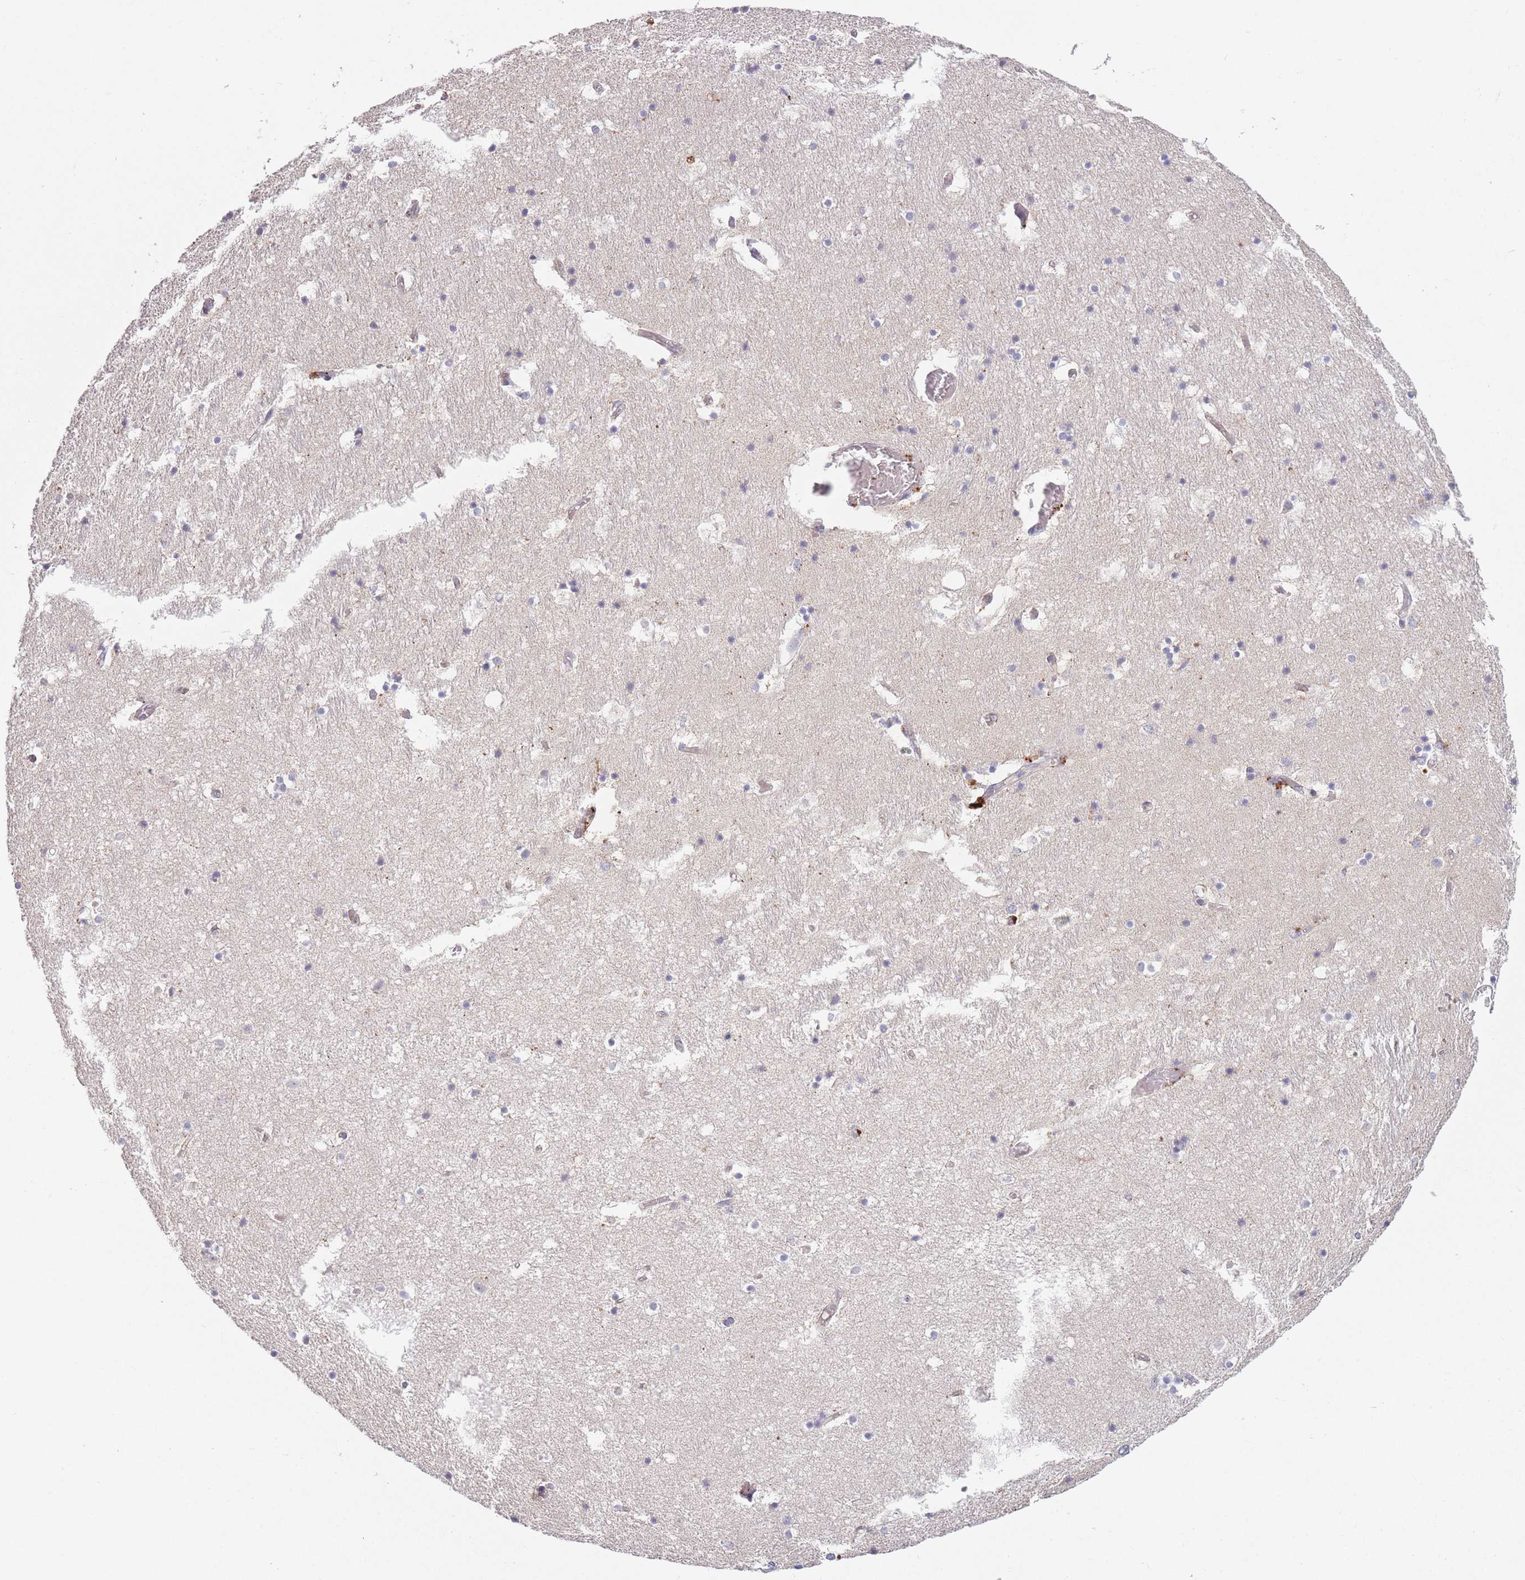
{"staining": {"intensity": "negative", "quantity": "none", "location": "none"}, "tissue": "hippocampus", "cell_type": "Glial cells", "image_type": "normal", "snomed": [{"axis": "morphology", "description": "Normal tissue, NOS"}, {"axis": "topography", "description": "Hippocampus"}], "caption": "This is an immunohistochemistry (IHC) histopathology image of unremarkable human hippocampus. There is no positivity in glial cells.", "gene": "TRIM61", "patient": {"sex": "female", "age": 52}}